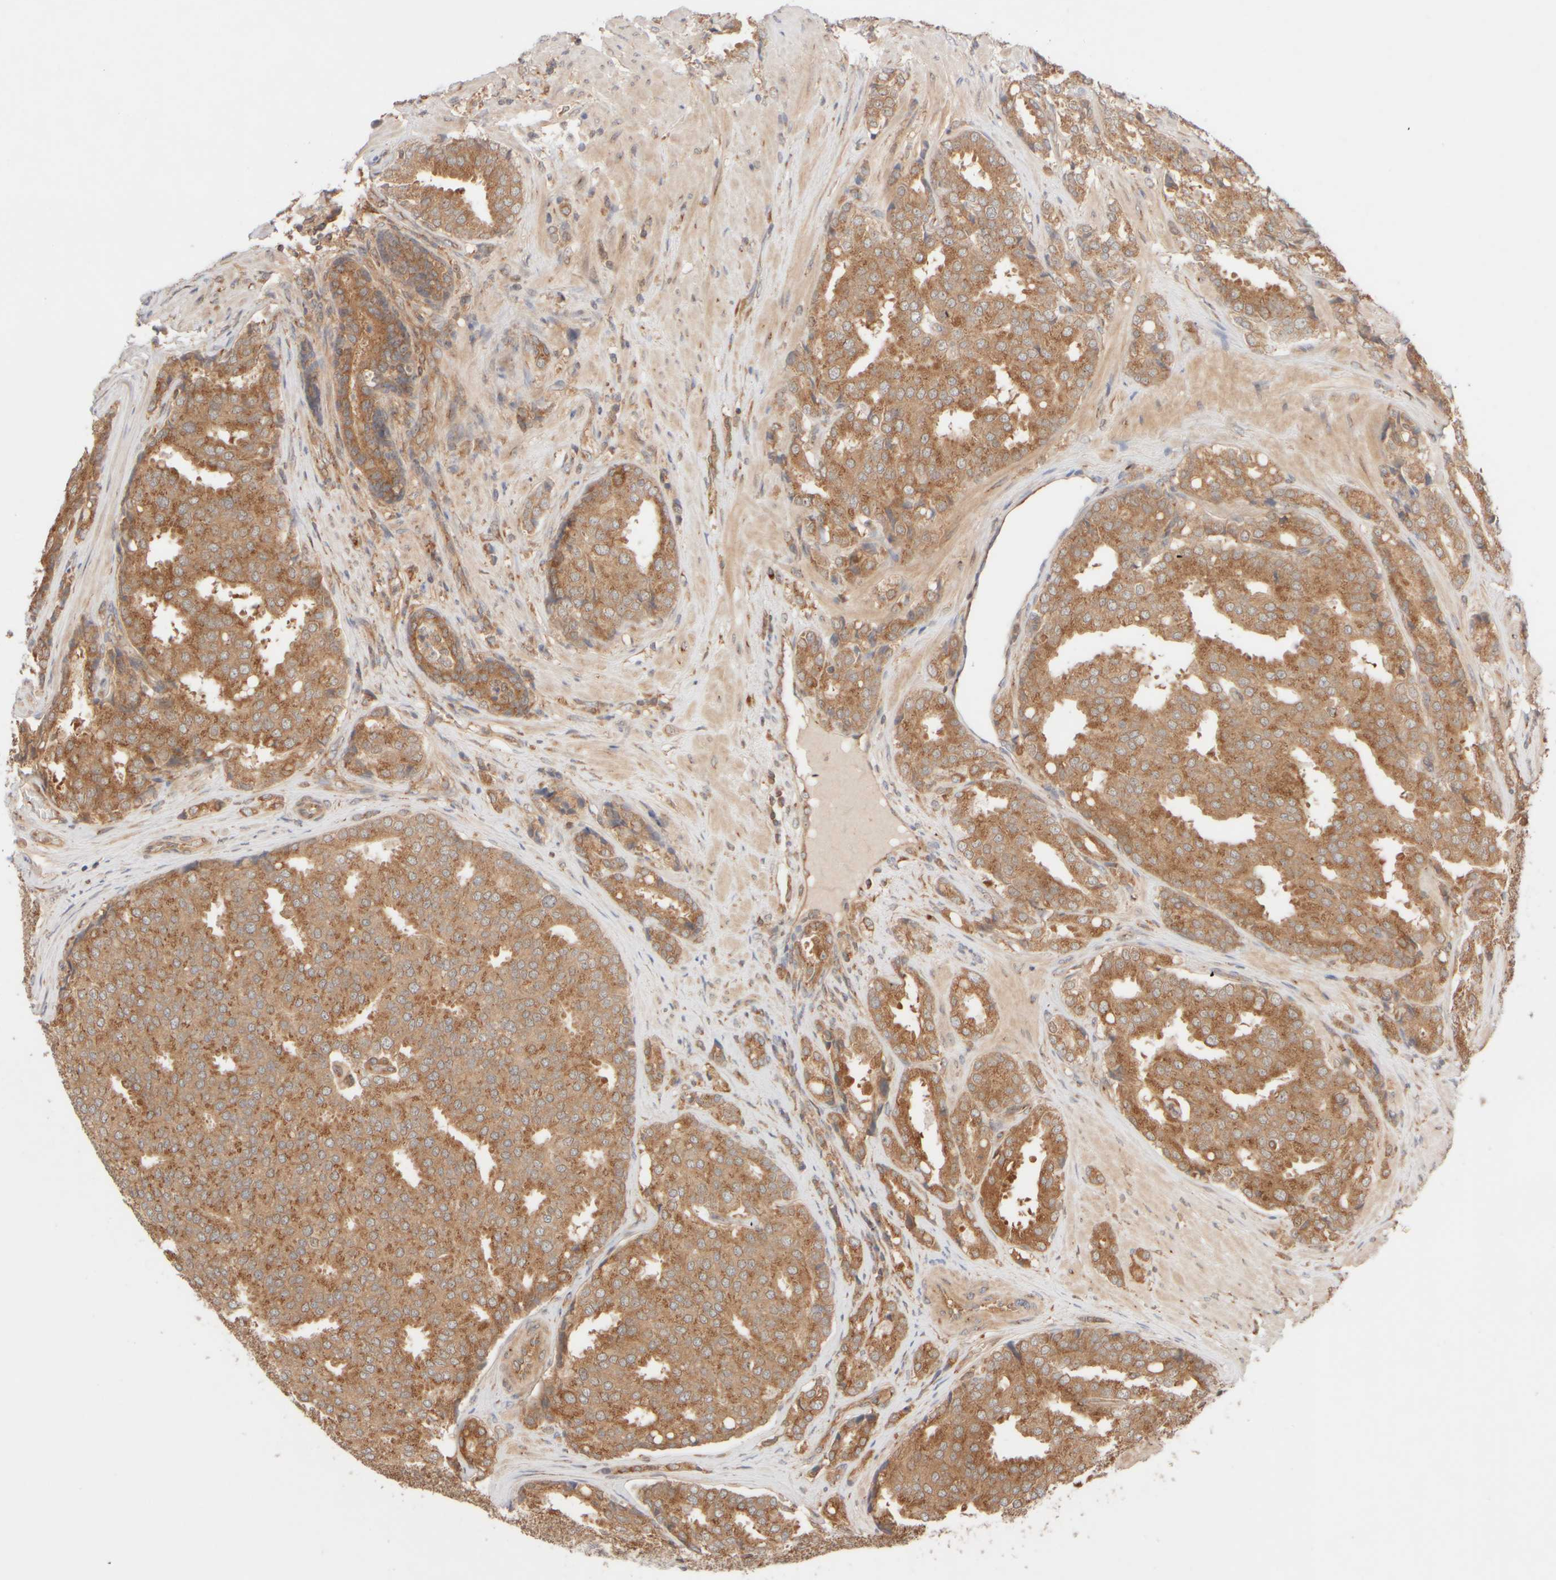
{"staining": {"intensity": "moderate", "quantity": ">75%", "location": "cytoplasmic/membranous"}, "tissue": "prostate cancer", "cell_type": "Tumor cells", "image_type": "cancer", "snomed": [{"axis": "morphology", "description": "Adenocarcinoma, High grade"}, {"axis": "topography", "description": "Prostate"}], "caption": "Protein staining of prostate cancer (high-grade adenocarcinoma) tissue reveals moderate cytoplasmic/membranous positivity in about >75% of tumor cells.", "gene": "RABEP1", "patient": {"sex": "male", "age": 50}}